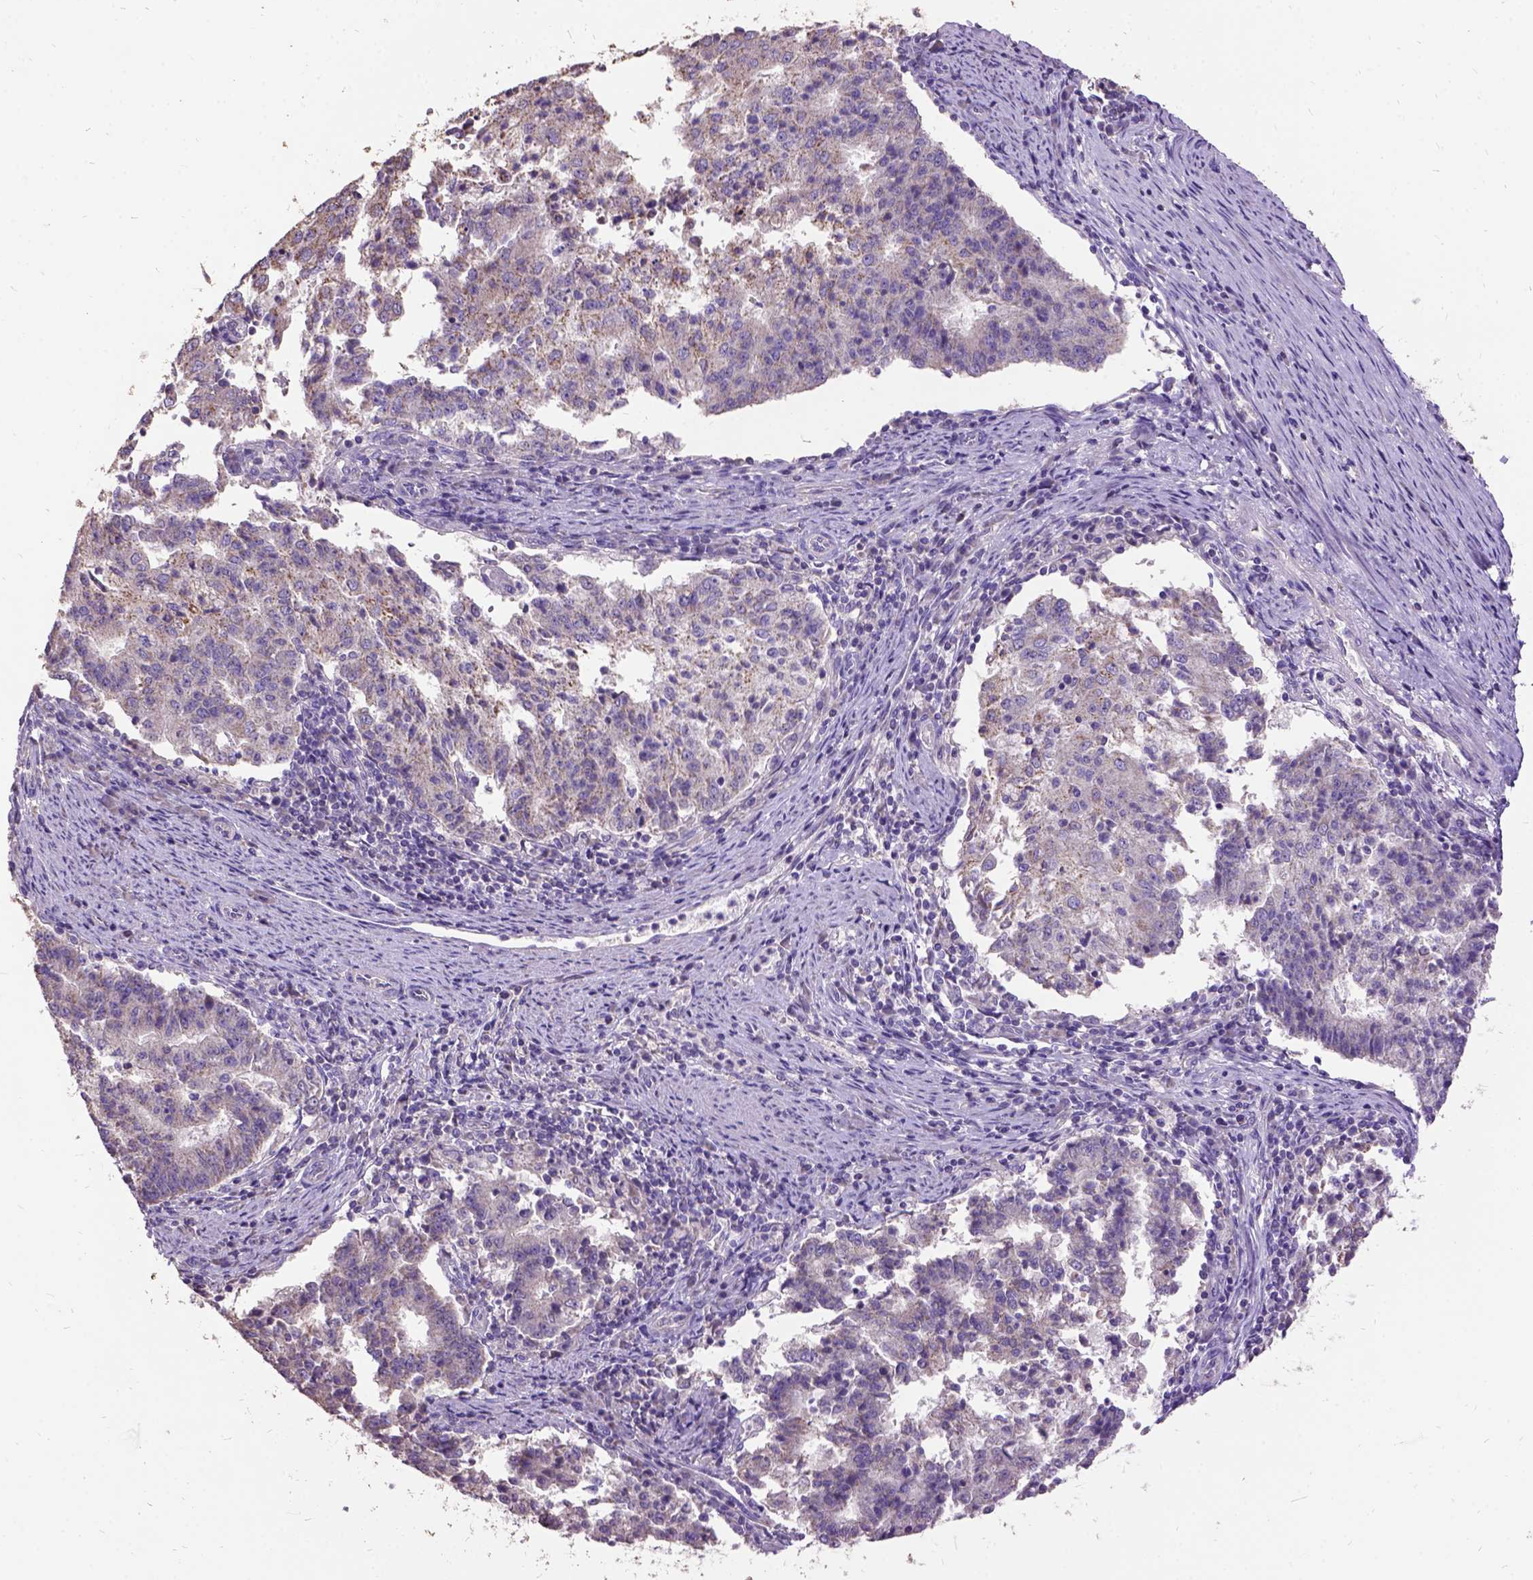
{"staining": {"intensity": "weak", "quantity": ">75%", "location": "cytoplasmic/membranous"}, "tissue": "endometrial cancer", "cell_type": "Tumor cells", "image_type": "cancer", "snomed": [{"axis": "morphology", "description": "Adenocarcinoma, NOS"}, {"axis": "topography", "description": "Endometrium"}], "caption": "Immunohistochemical staining of adenocarcinoma (endometrial) demonstrates low levels of weak cytoplasmic/membranous protein expression in about >75% of tumor cells. (DAB IHC, brown staining for protein, blue staining for nuclei).", "gene": "DQX1", "patient": {"sex": "female", "age": 82}}